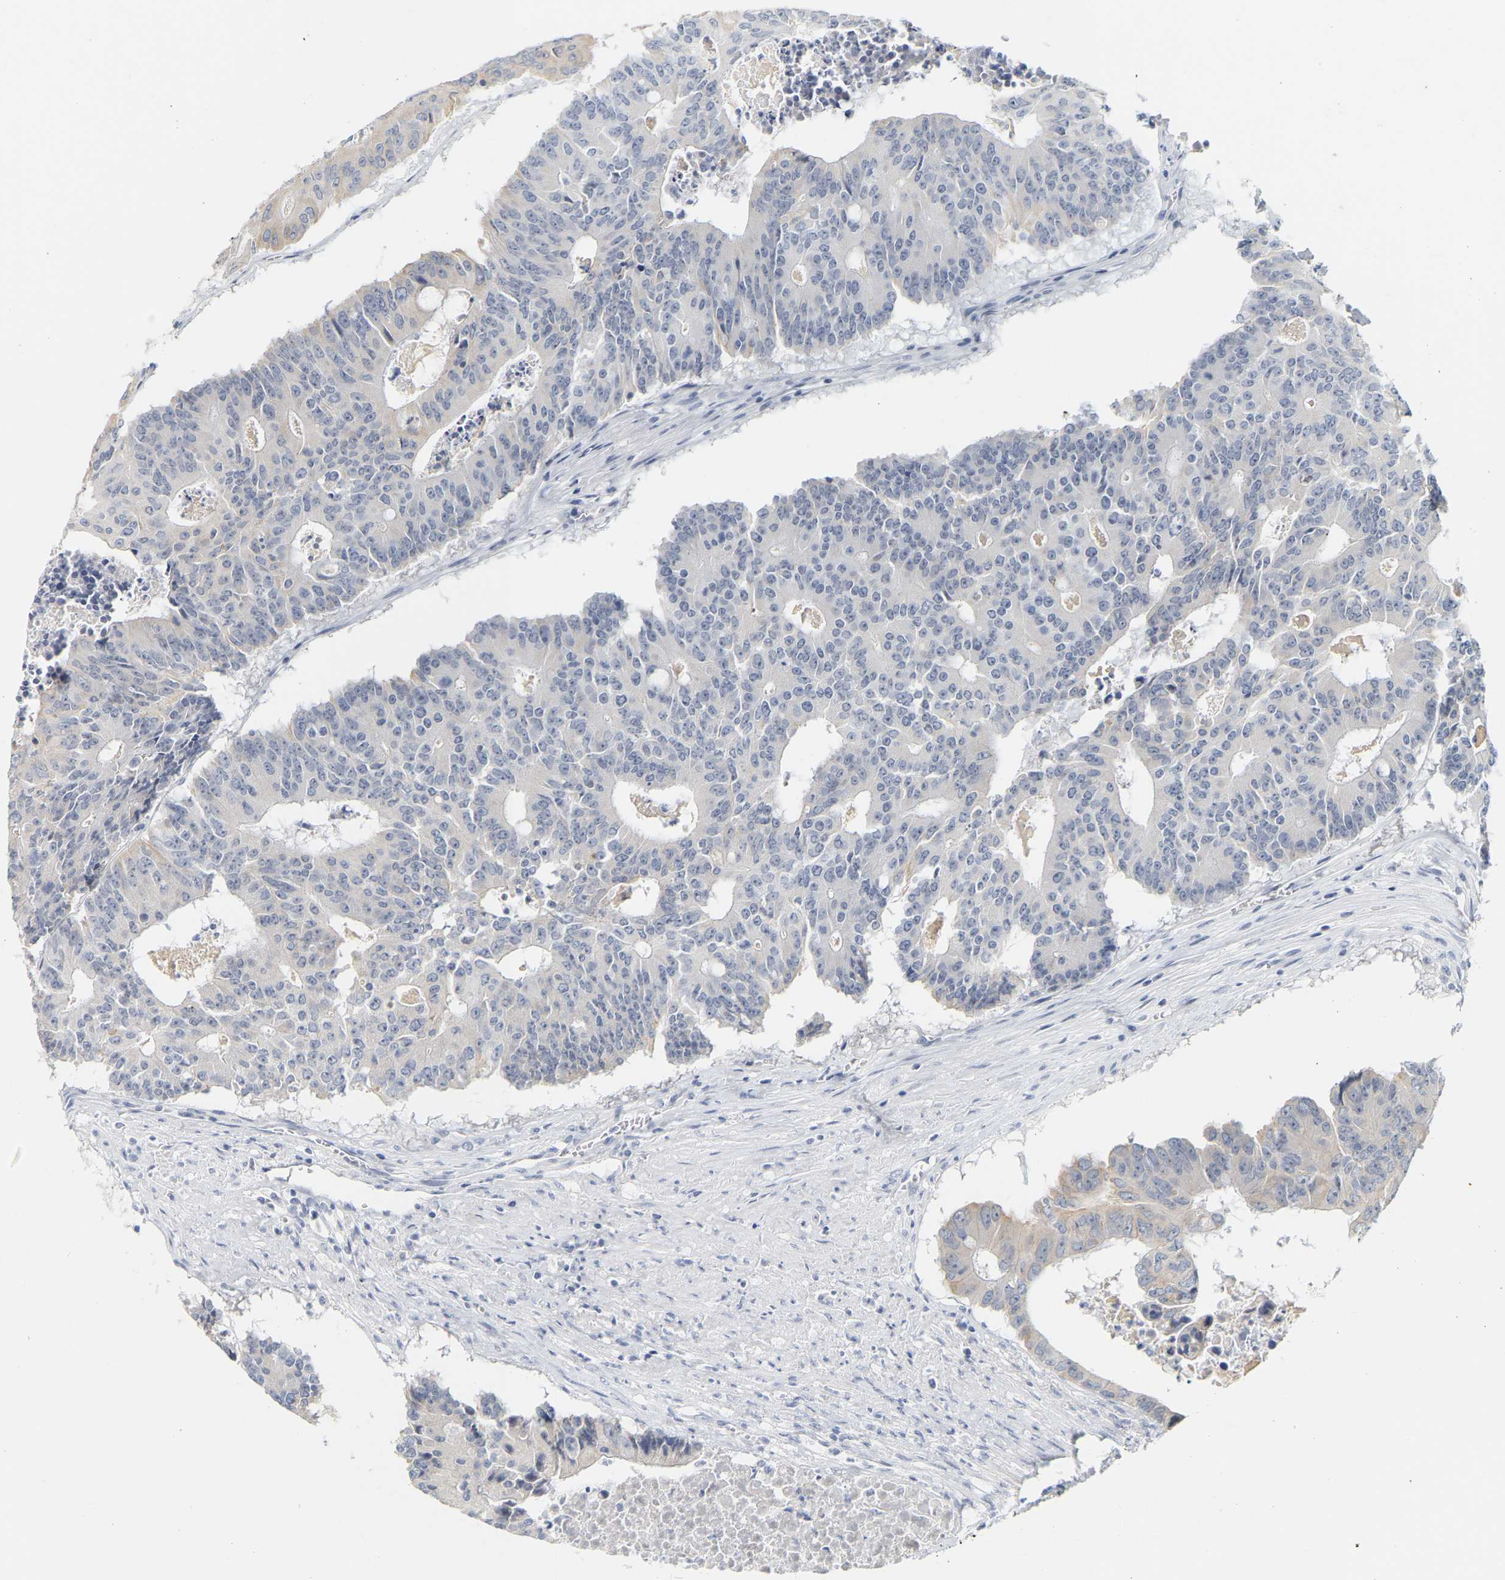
{"staining": {"intensity": "negative", "quantity": "none", "location": "none"}, "tissue": "colorectal cancer", "cell_type": "Tumor cells", "image_type": "cancer", "snomed": [{"axis": "morphology", "description": "Adenocarcinoma, NOS"}, {"axis": "topography", "description": "Colon"}], "caption": "High magnification brightfield microscopy of colorectal adenocarcinoma stained with DAB (3,3'-diaminobenzidine) (brown) and counterstained with hematoxylin (blue): tumor cells show no significant staining.", "gene": "KRT76", "patient": {"sex": "male", "age": 87}}